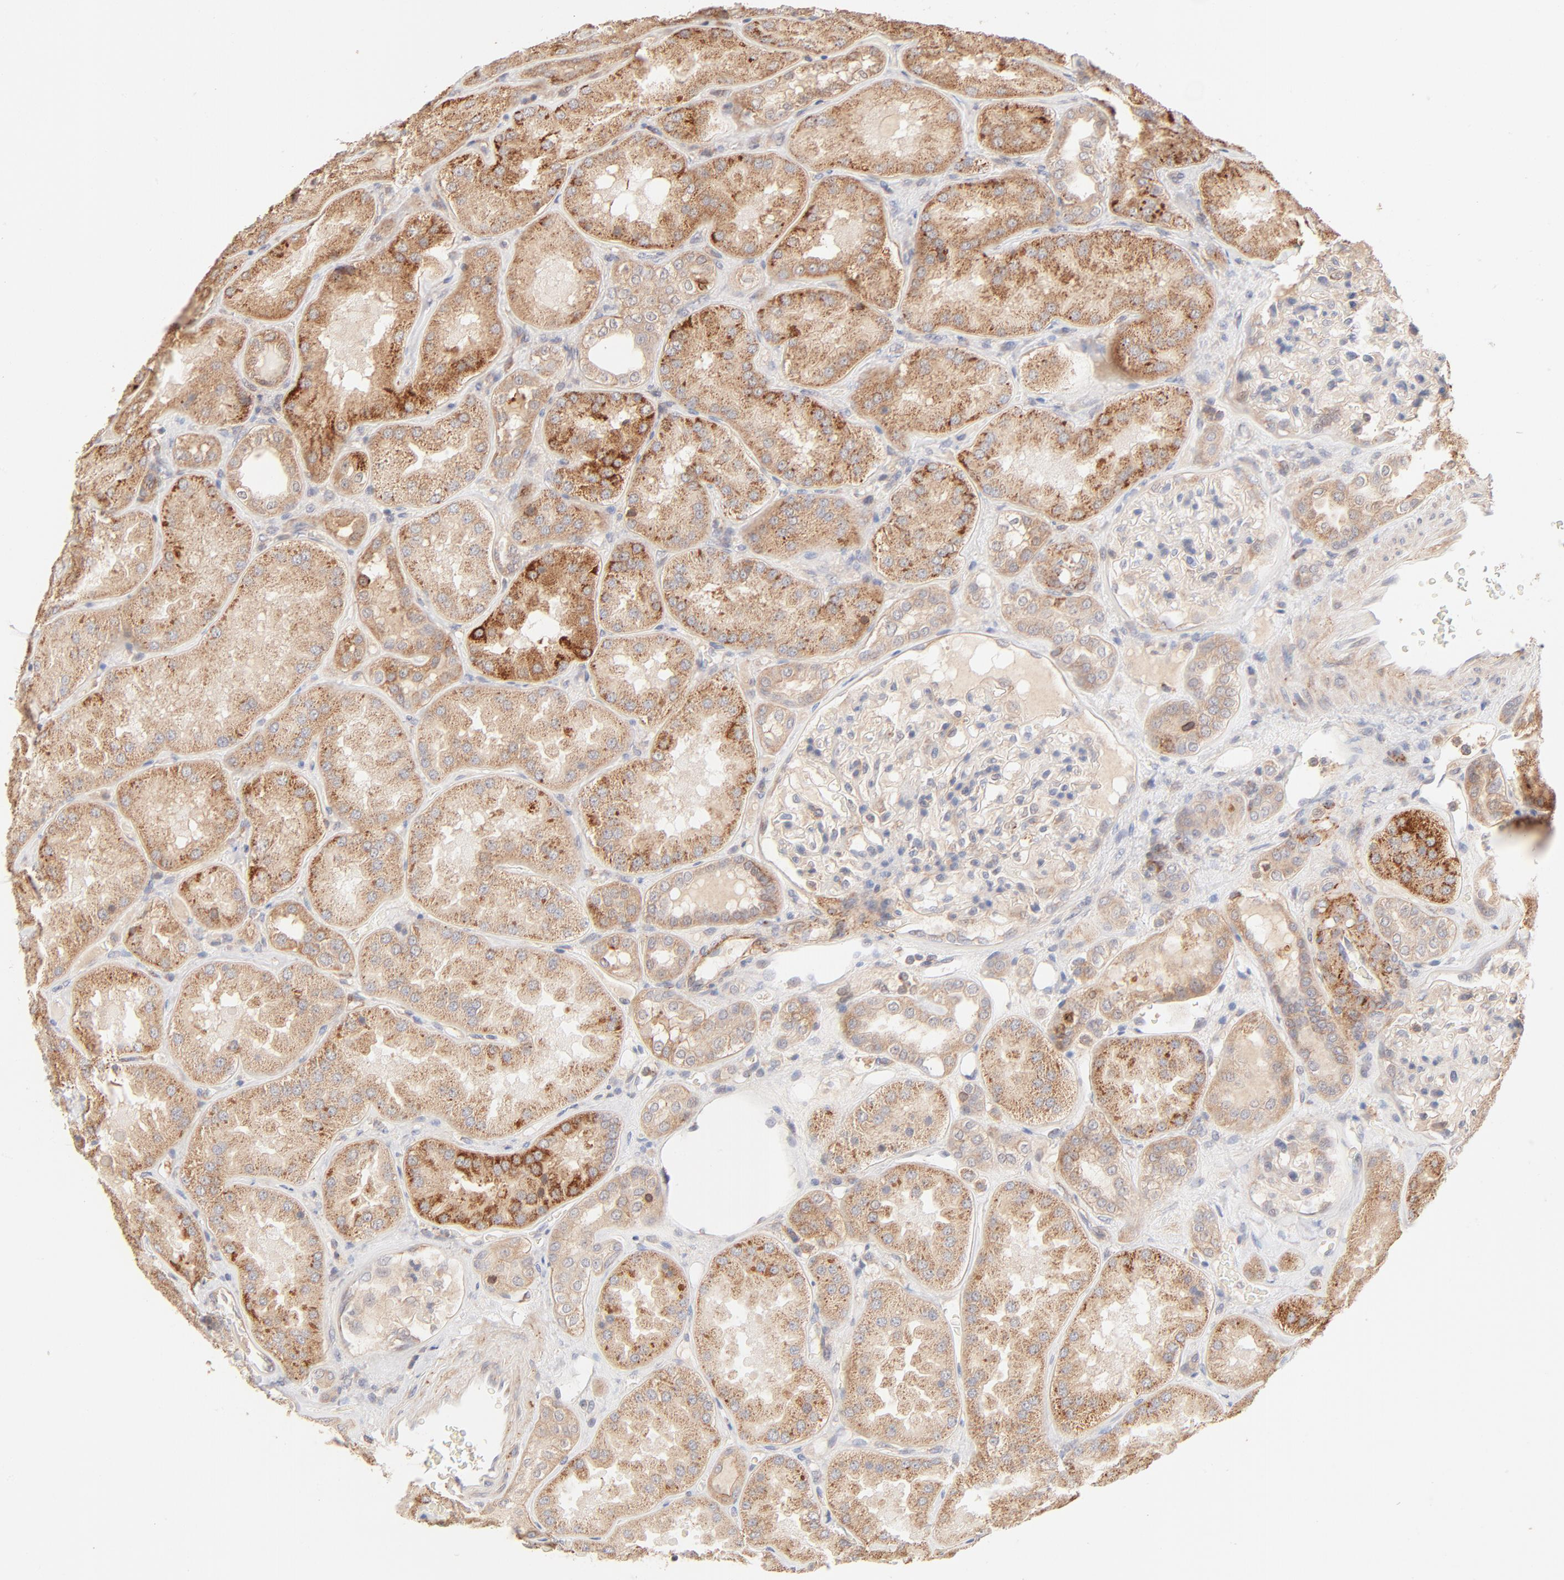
{"staining": {"intensity": "weak", "quantity": ">75%", "location": "cytoplasmic/membranous"}, "tissue": "kidney", "cell_type": "Cells in glomeruli", "image_type": "normal", "snomed": [{"axis": "morphology", "description": "Normal tissue, NOS"}, {"axis": "topography", "description": "Kidney"}], "caption": "Immunohistochemistry (DAB) staining of normal human kidney displays weak cytoplasmic/membranous protein staining in approximately >75% of cells in glomeruli. The staining was performed using DAB to visualize the protein expression in brown, while the nuclei were stained in blue with hematoxylin (Magnification: 20x).", "gene": "CSPG4", "patient": {"sex": "female", "age": 56}}